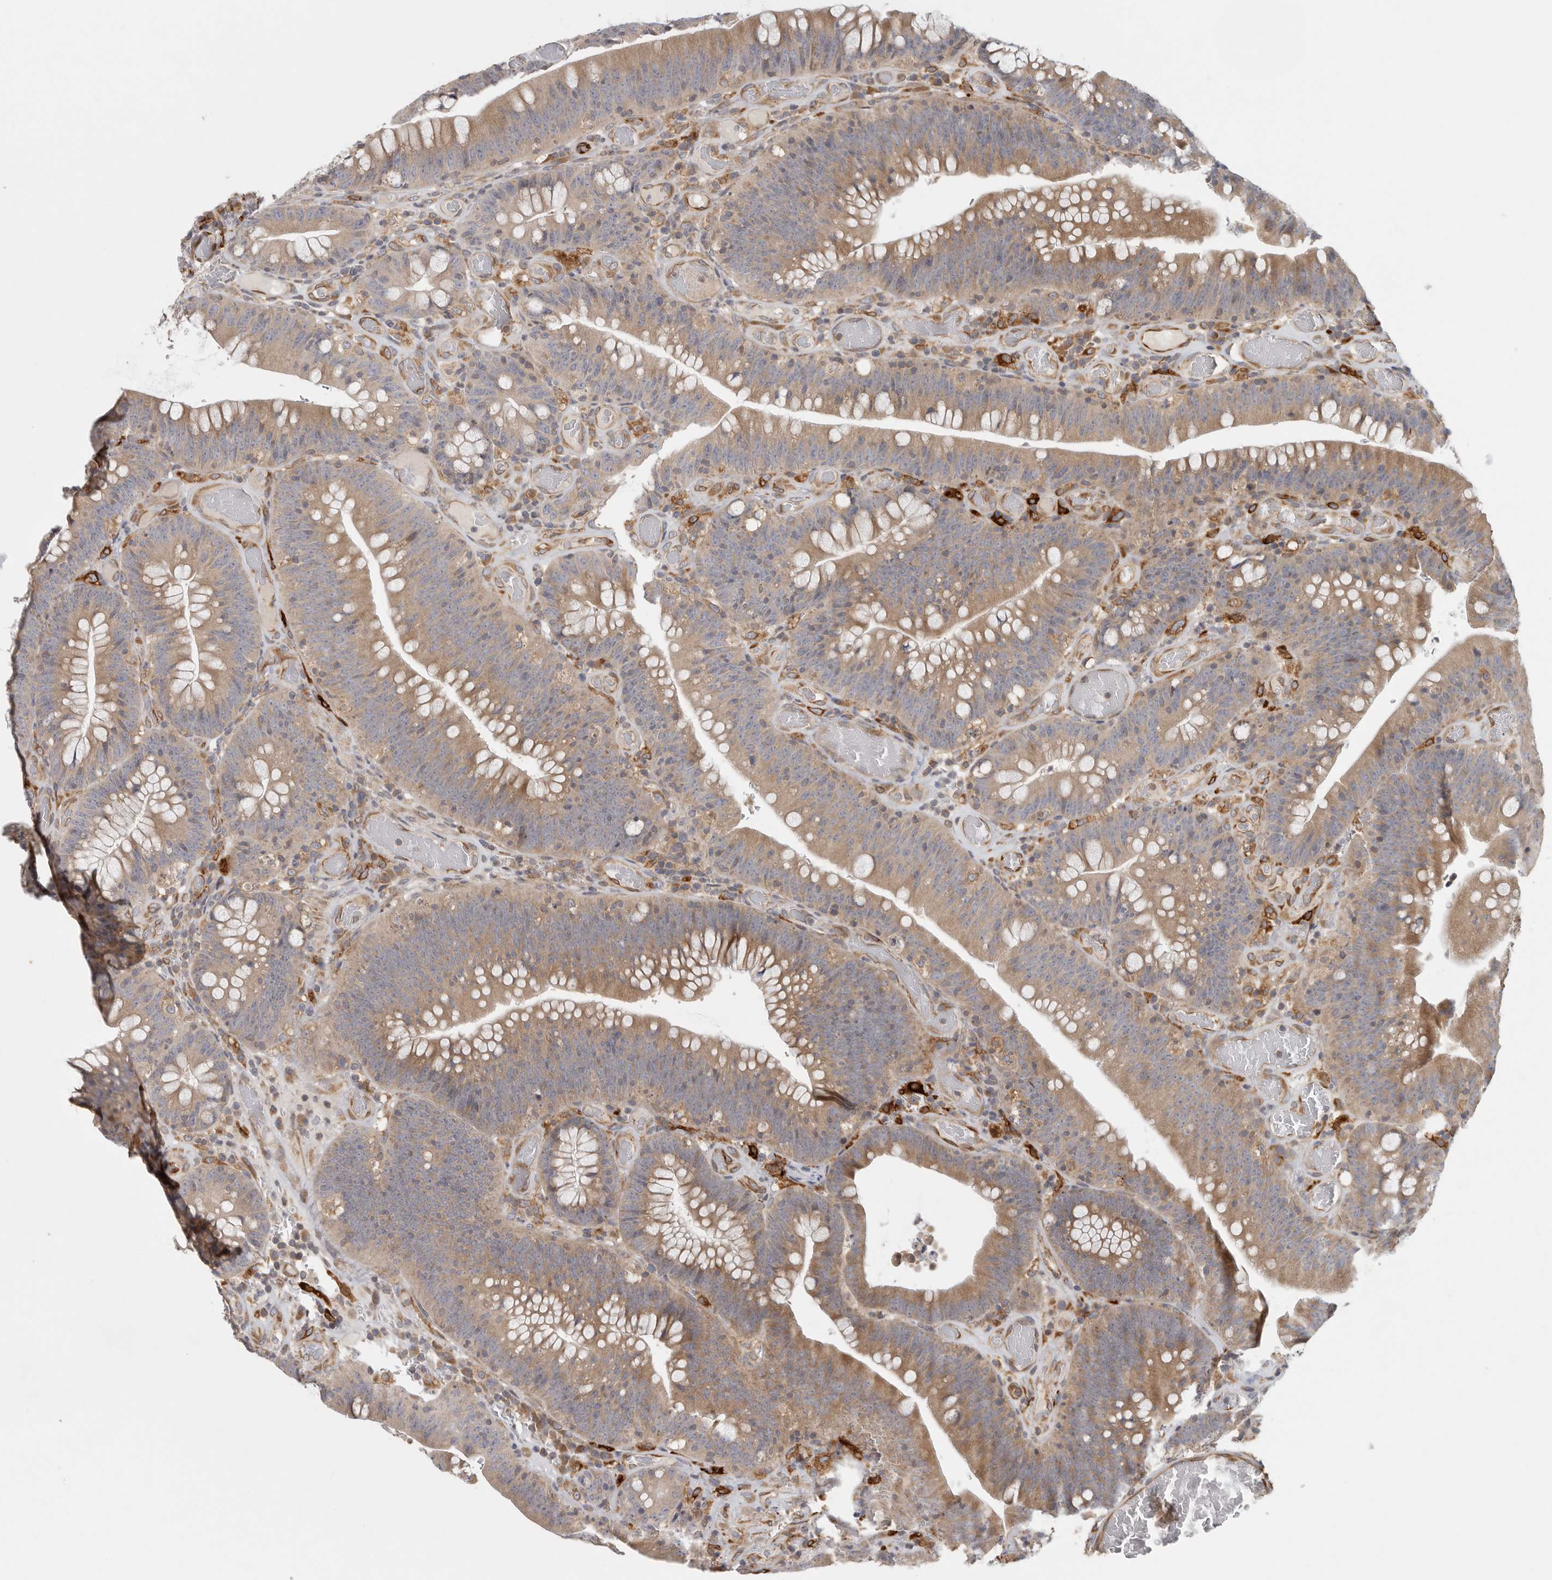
{"staining": {"intensity": "moderate", "quantity": ">75%", "location": "cytoplasmic/membranous"}, "tissue": "colorectal cancer", "cell_type": "Tumor cells", "image_type": "cancer", "snomed": [{"axis": "morphology", "description": "Normal tissue, NOS"}, {"axis": "topography", "description": "Colon"}], "caption": "This is an image of immunohistochemistry staining of colorectal cancer, which shows moderate staining in the cytoplasmic/membranous of tumor cells.", "gene": "BCAP29", "patient": {"sex": "female", "age": 82}}